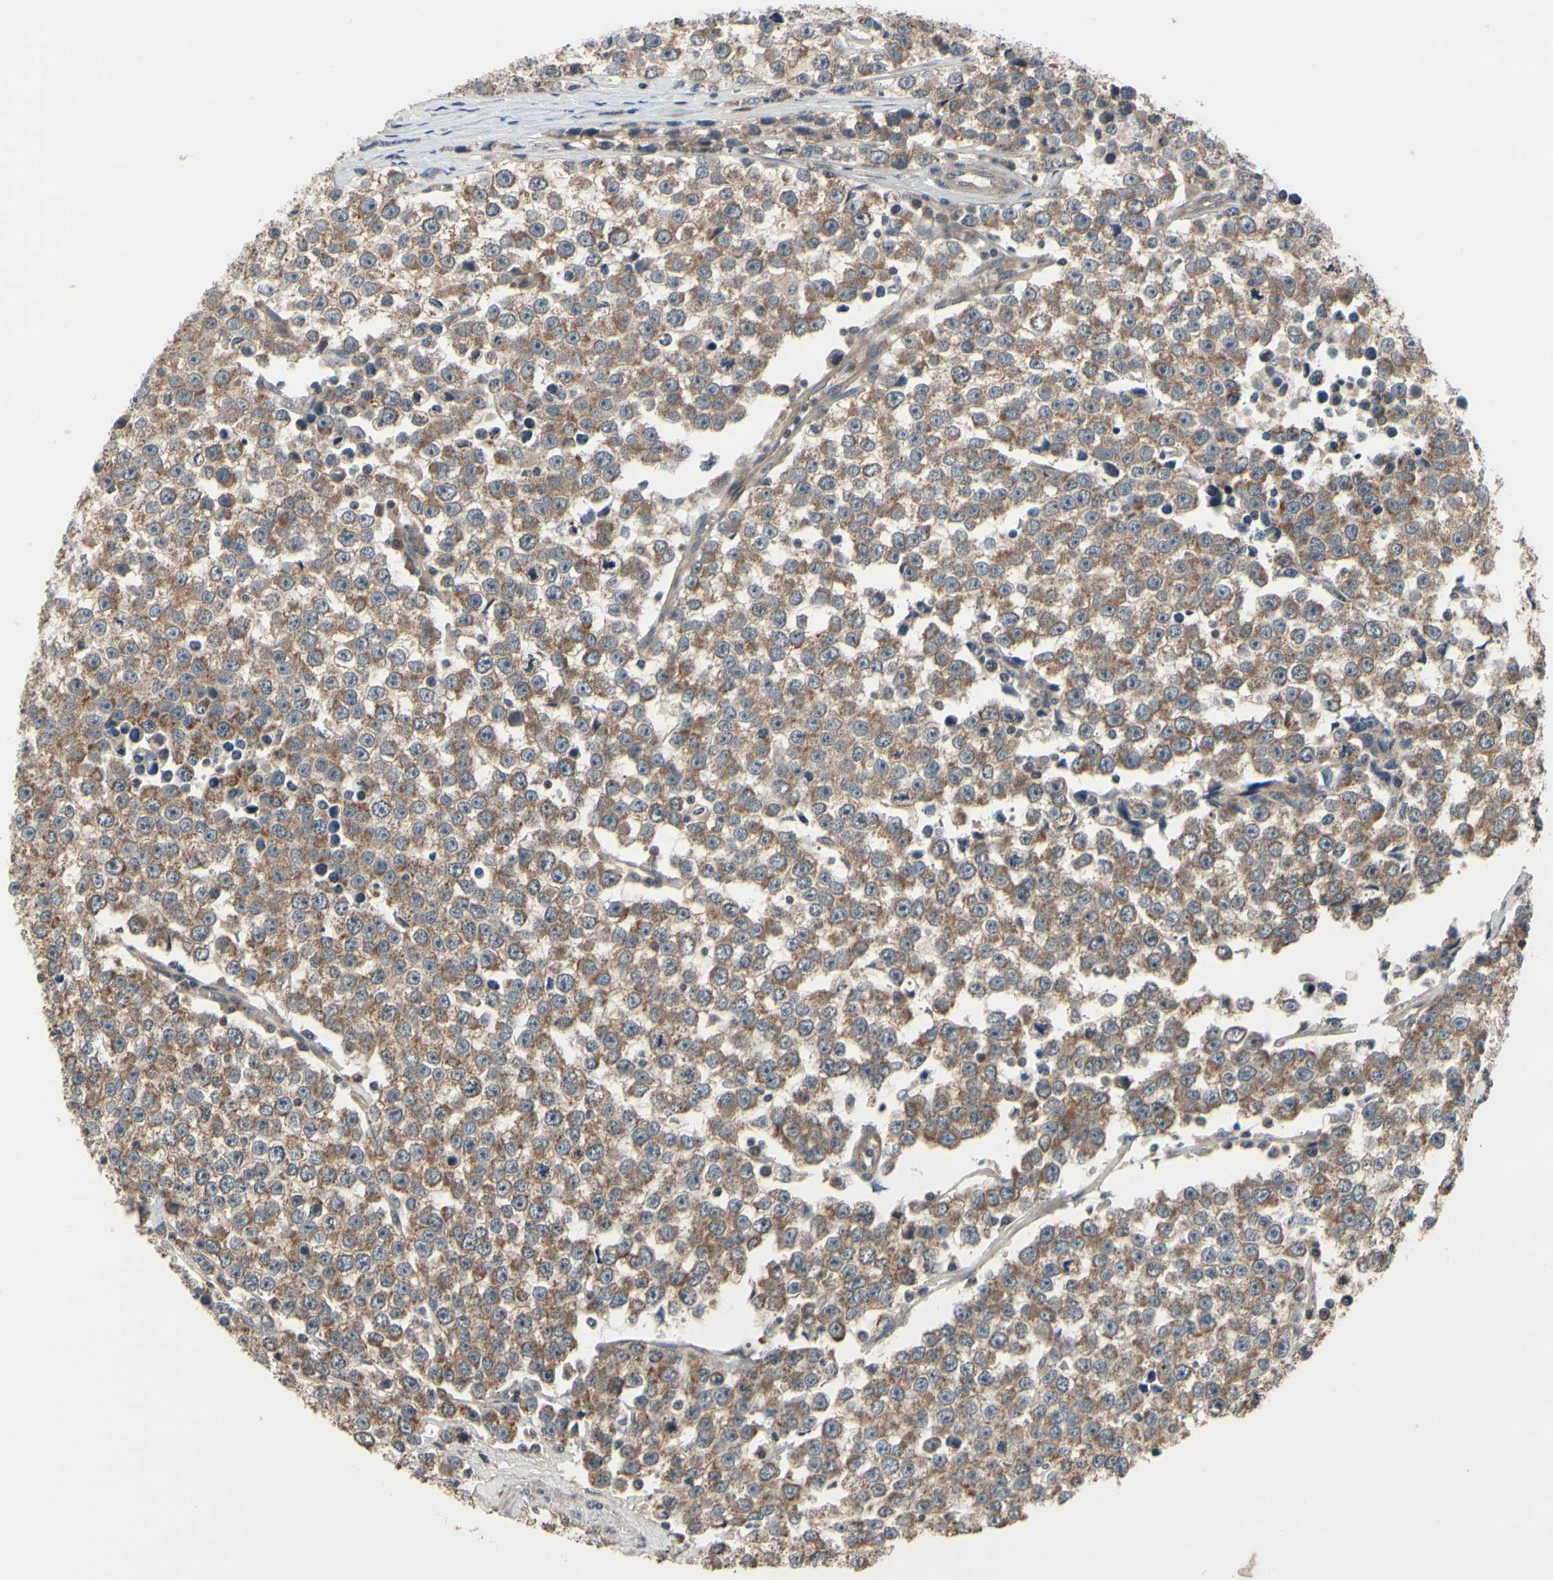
{"staining": {"intensity": "moderate", "quantity": ">75%", "location": "cytoplasmic/membranous"}, "tissue": "testis cancer", "cell_type": "Tumor cells", "image_type": "cancer", "snomed": [{"axis": "morphology", "description": "Seminoma, NOS"}, {"axis": "morphology", "description": "Carcinoma, Embryonal, NOS"}, {"axis": "topography", "description": "Testis"}], "caption": "Seminoma (testis) was stained to show a protein in brown. There is medium levels of moderate cytoplasmic/membranous expression in approximately >75% of tumor cells.", "gene": "MBTPS2", "patient": {"sex": "male", "age": 52}}